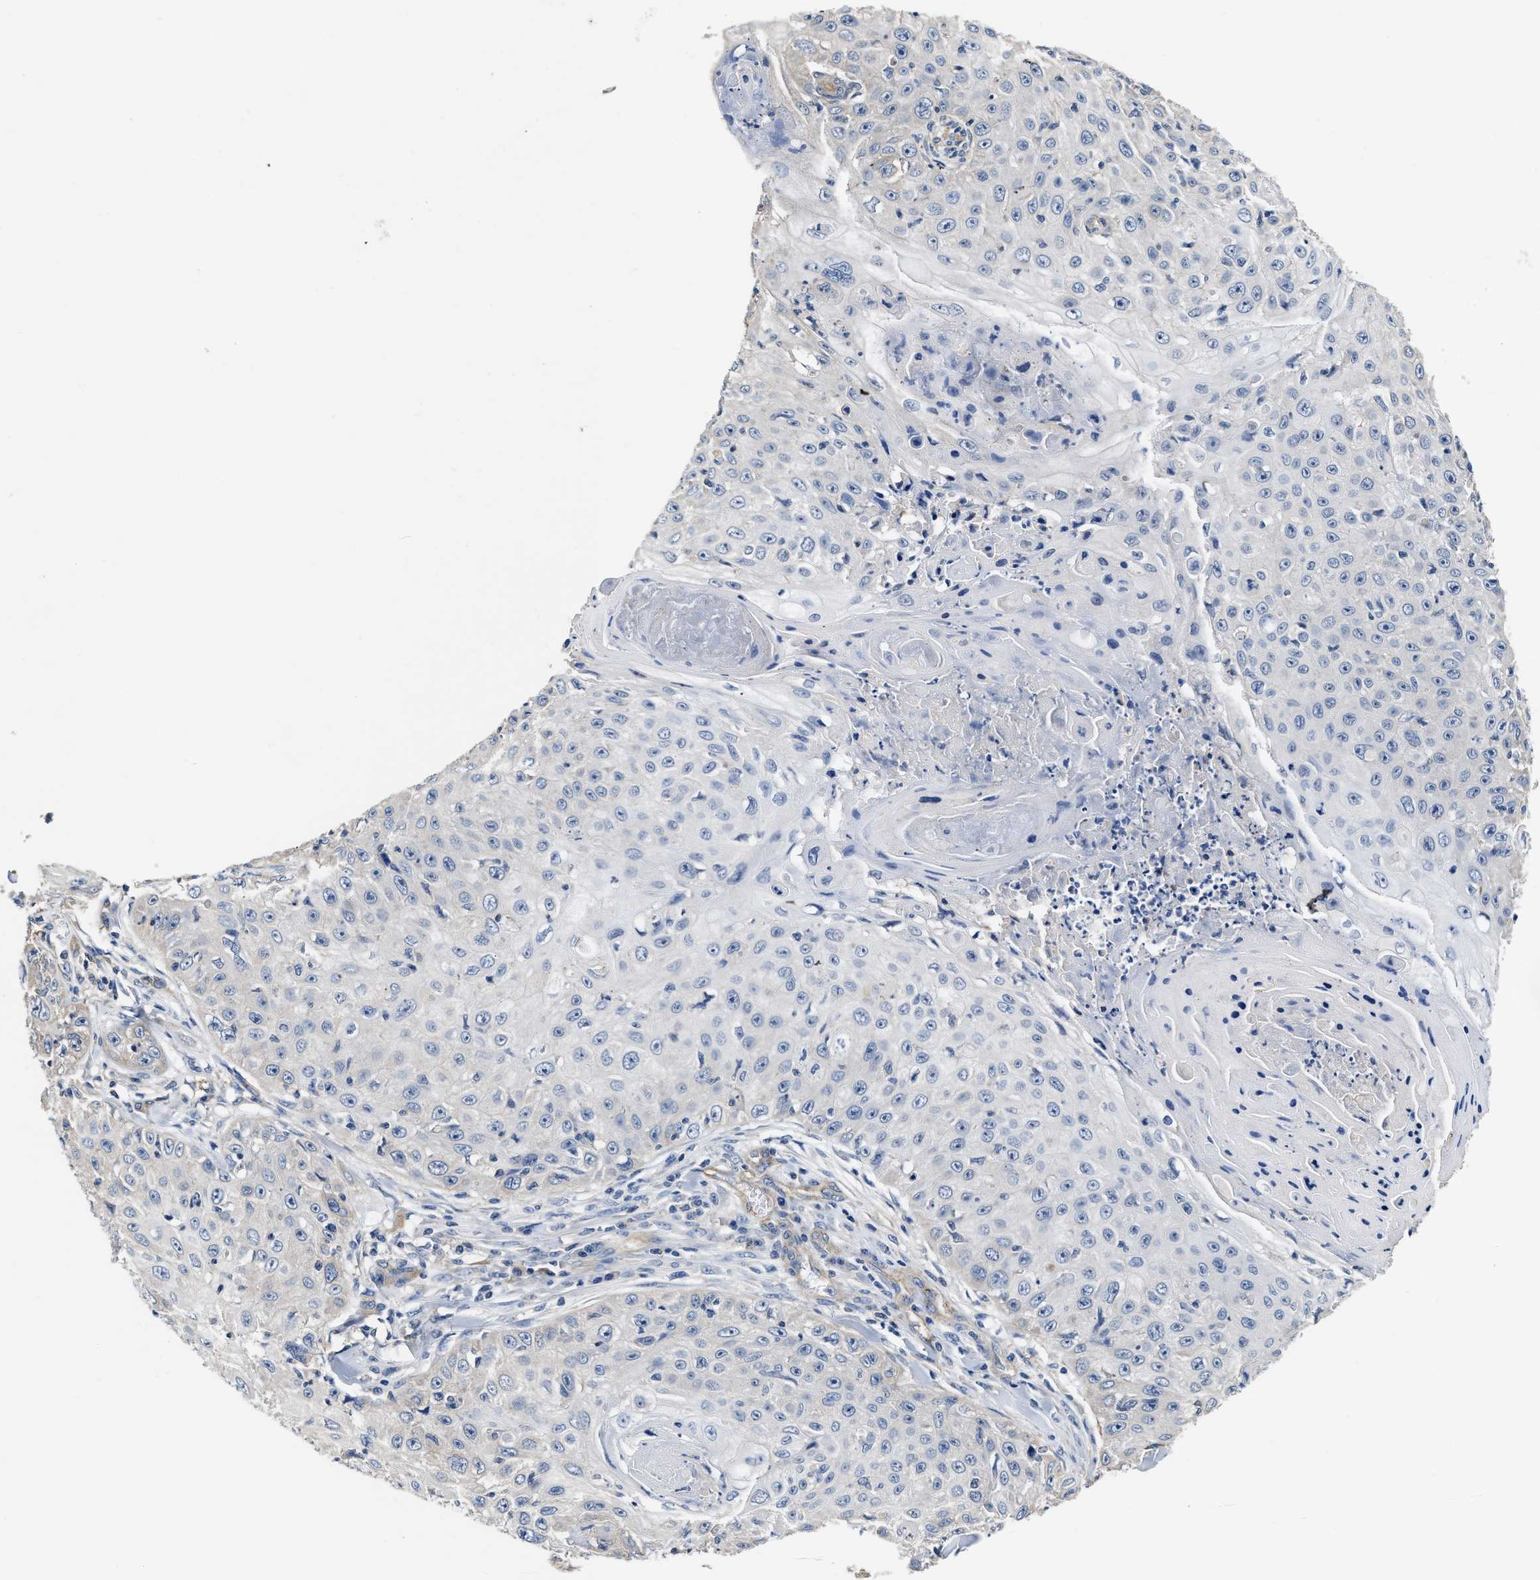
{"staining": {"intensity": "negative", "quantity": "none", "location": "none"}, "tissue": "skin cancer", "cell_type": "Tumor cells", "image_type": "cancer", "snomed": [{"axis": "morphology", "description": "Squamous cell carcinoma, NOS"}, {"axis": "topography", "description": "Skin"}], "caption": "Tumor cells show no significant protein positivity in skin squamous cell carcinoma.", "gene": "C22orf42", "patient": {"sex": "male", "age": 86}}